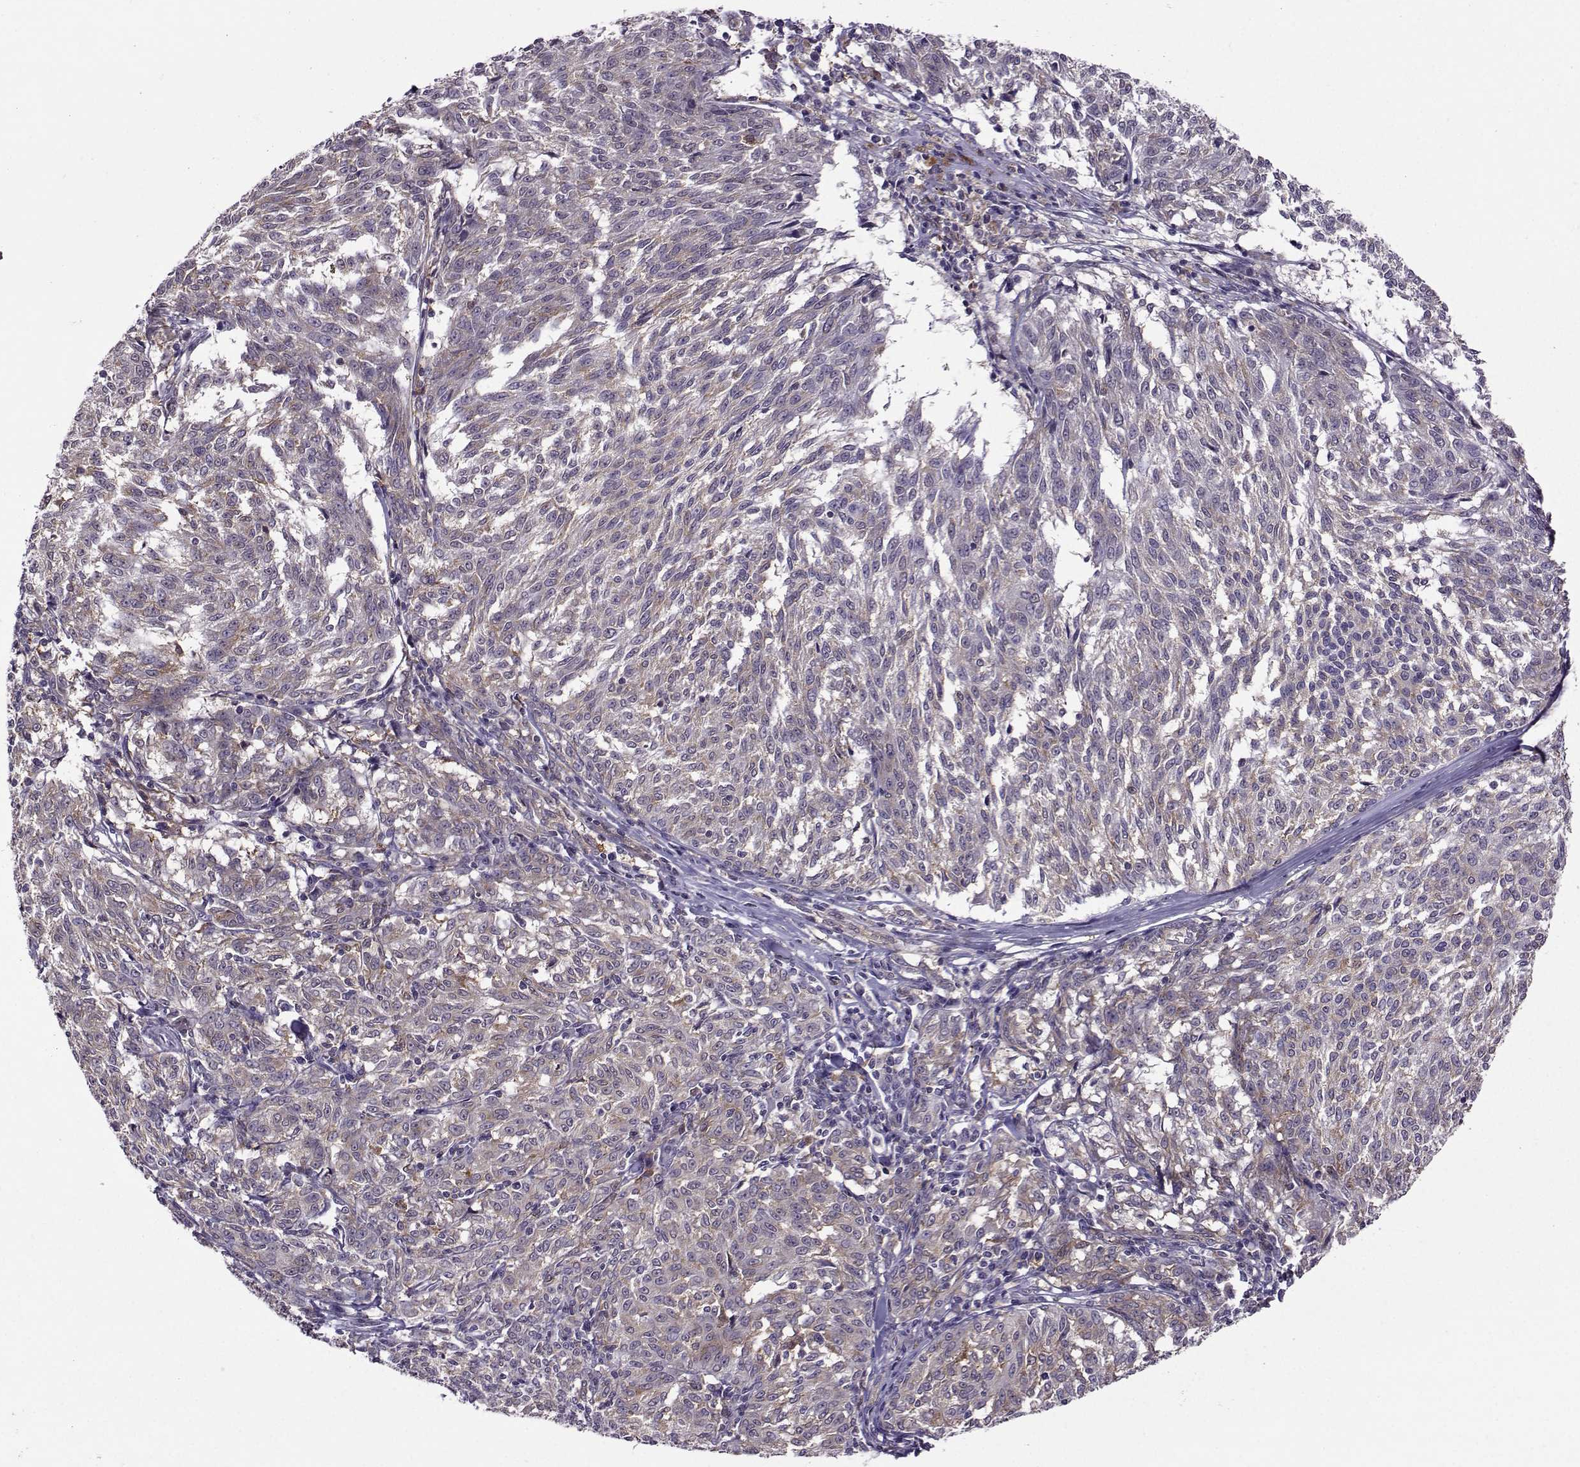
{"staining": {"intensity": "weak", "quantity": ">75%", "location": "cytoplasmic/membranous"}, "tissue": "melanoma", "cell_type": "Tumor cells", "image_type": "cancer", "snomed": [{"axis": "morphology", "description": "Malignant melanoma, NOS"}, {"axis": "topography", "description": "Skin"}], "caption": "There is low levels of weak cytoplasmic/membranous positivity in tumor cells of melanoma, as demonstrated by immunohistochemical staining (brown color).", "gene": "DDX20", "patient": {"sex": "female", "age": 72}}